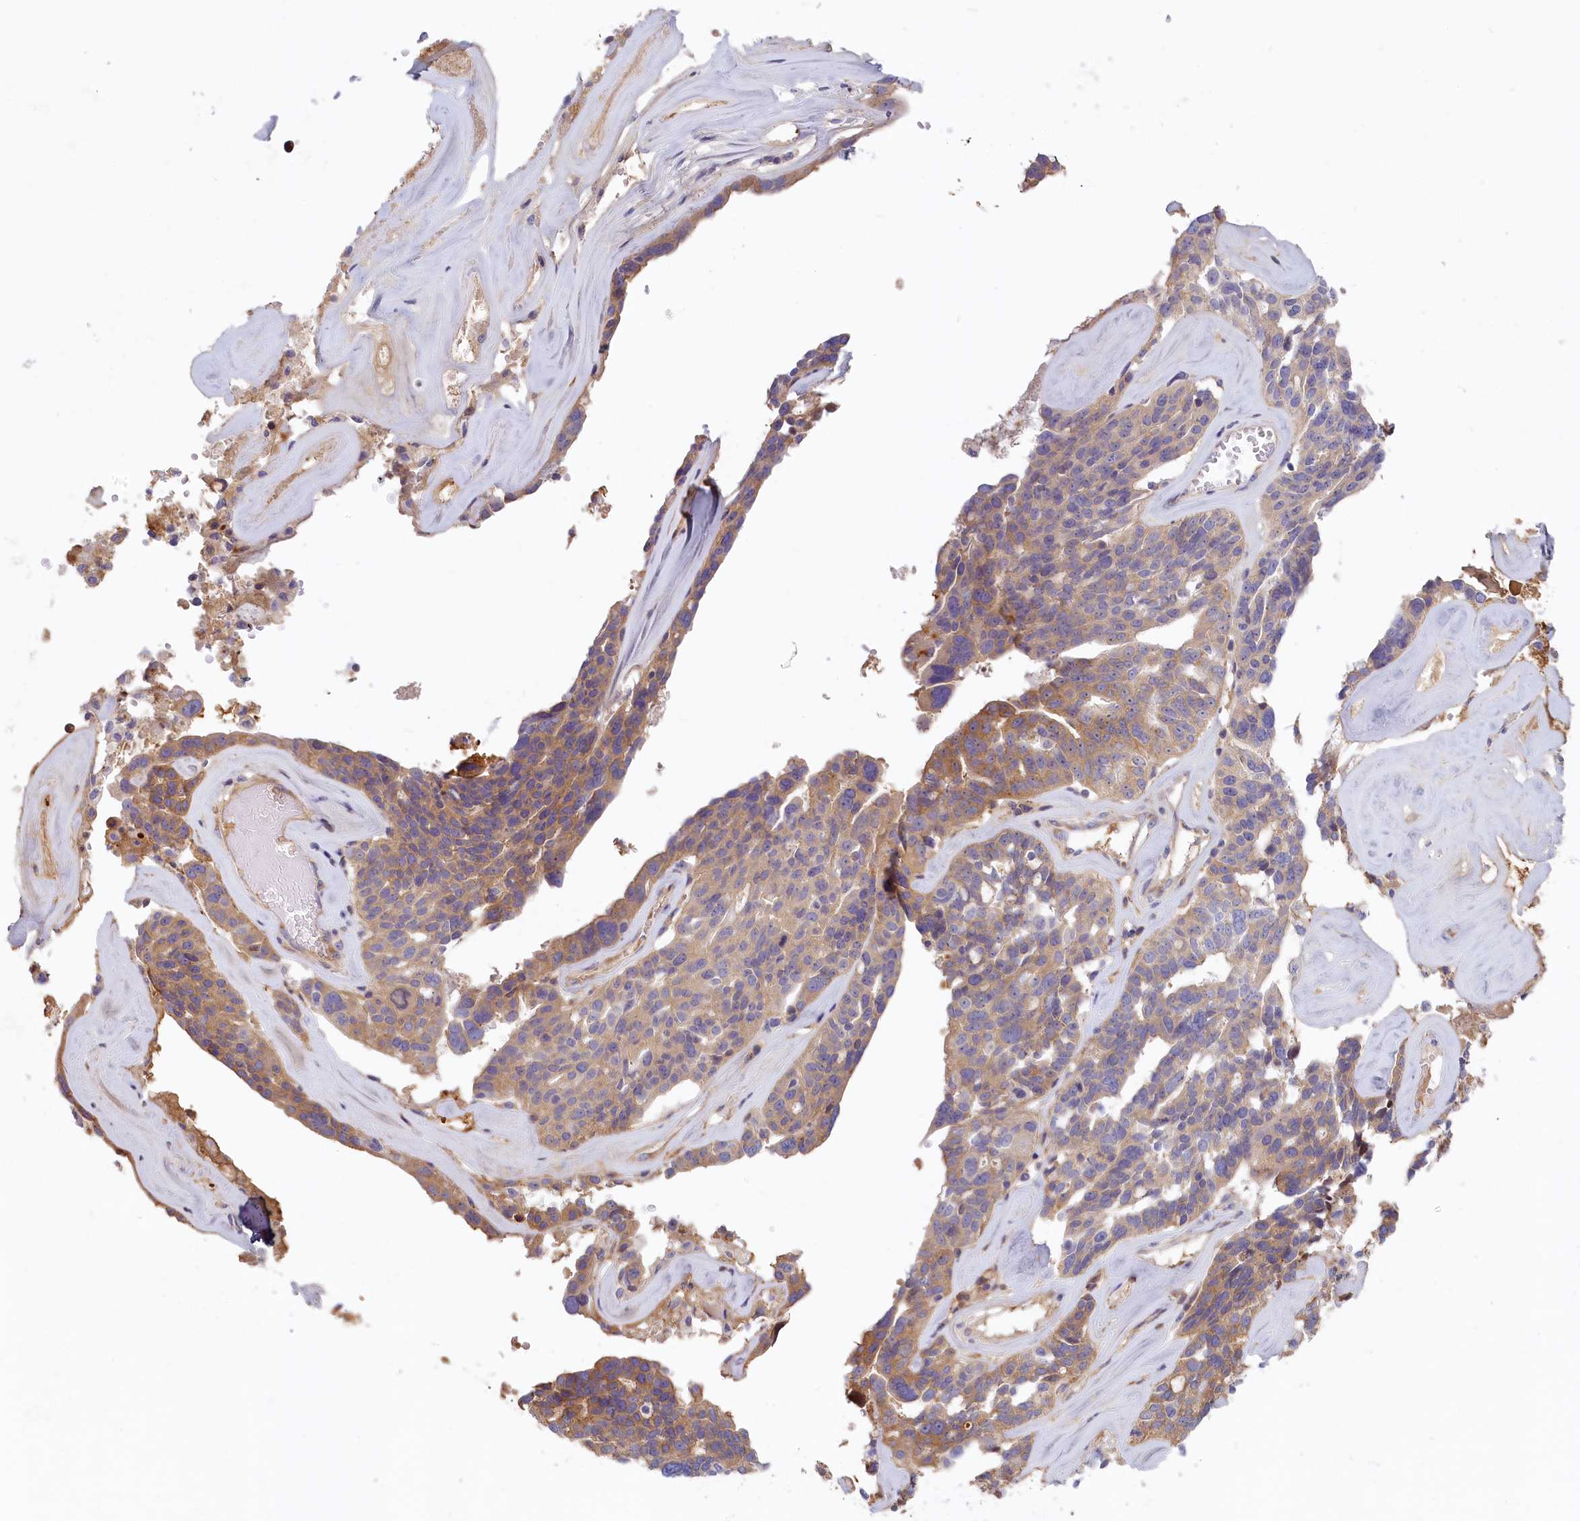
{"staining": {"intensity": "moderate", "quantity": "25%-75%", "location": "cytoplasmic/membranous"}, "tissue": "ovarian cancer", "cell_type": "Tumor cells", "image_type": "cancer", "snomed": [{"axis": "morphology", "description": "Cystadenocarcinoma, serous, NOS"}, {"axis": "topography", "description": "Ovary"}], "caption": "Immunohistochemistry staining of serous cystadenocarcinoma (ovarian), which shows medium levels of moderate cytoplasmic/membranous staining in approximately 25%-75% of tumor cells indicating moderate cytoplasmic/membranous protein staining. The staining was performed using DAB (3,3'-diaminobenzidine) (brown) for protein detection and nuclei were counterstained in hematoxylin (blue).", "gene": "STX16", "patient": {"sex": "female", "age": 59}}